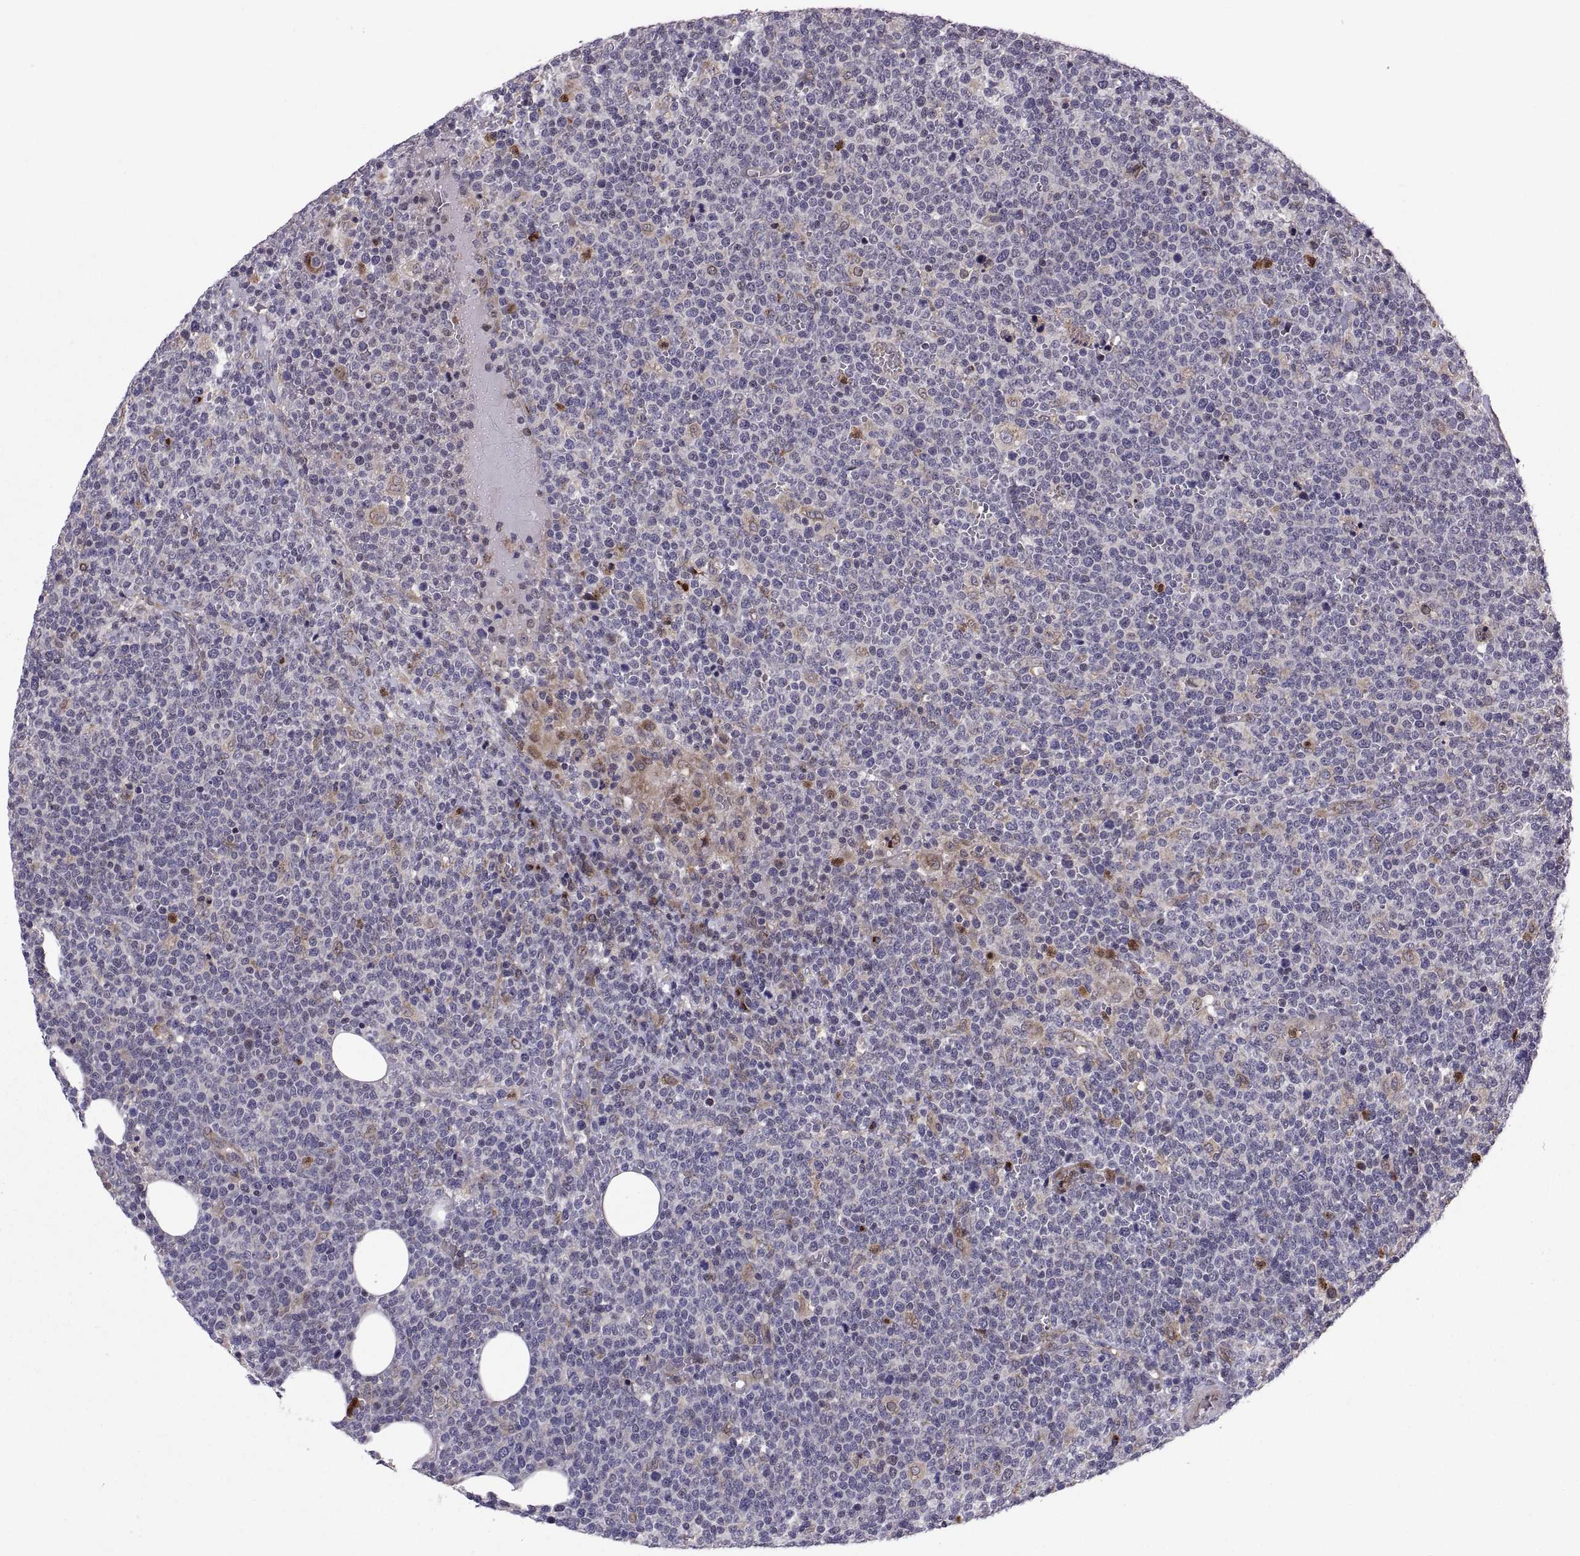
{"staining": {"intensity": "negative", "quantity": "none", "location": "none"}, "tissue": "lymphoma", "cell_type": "Tumor cells", "image_type": "cancer", "snomed": [{"axis": "morphology", "description": "Malignant lymphoma, non-Hodgkin's type, High grade"}, {"axis": "topography", "description": "Lymph node"}], "caption": "There is no significant positivity in tumor cells of malignant lymphoma, non-Hodgkin's type (high-grade). (DAB immunohistochemistry (IHC), high magnification).", "gene": "TESC", "patient": {"sex": "male", "age": 61}}